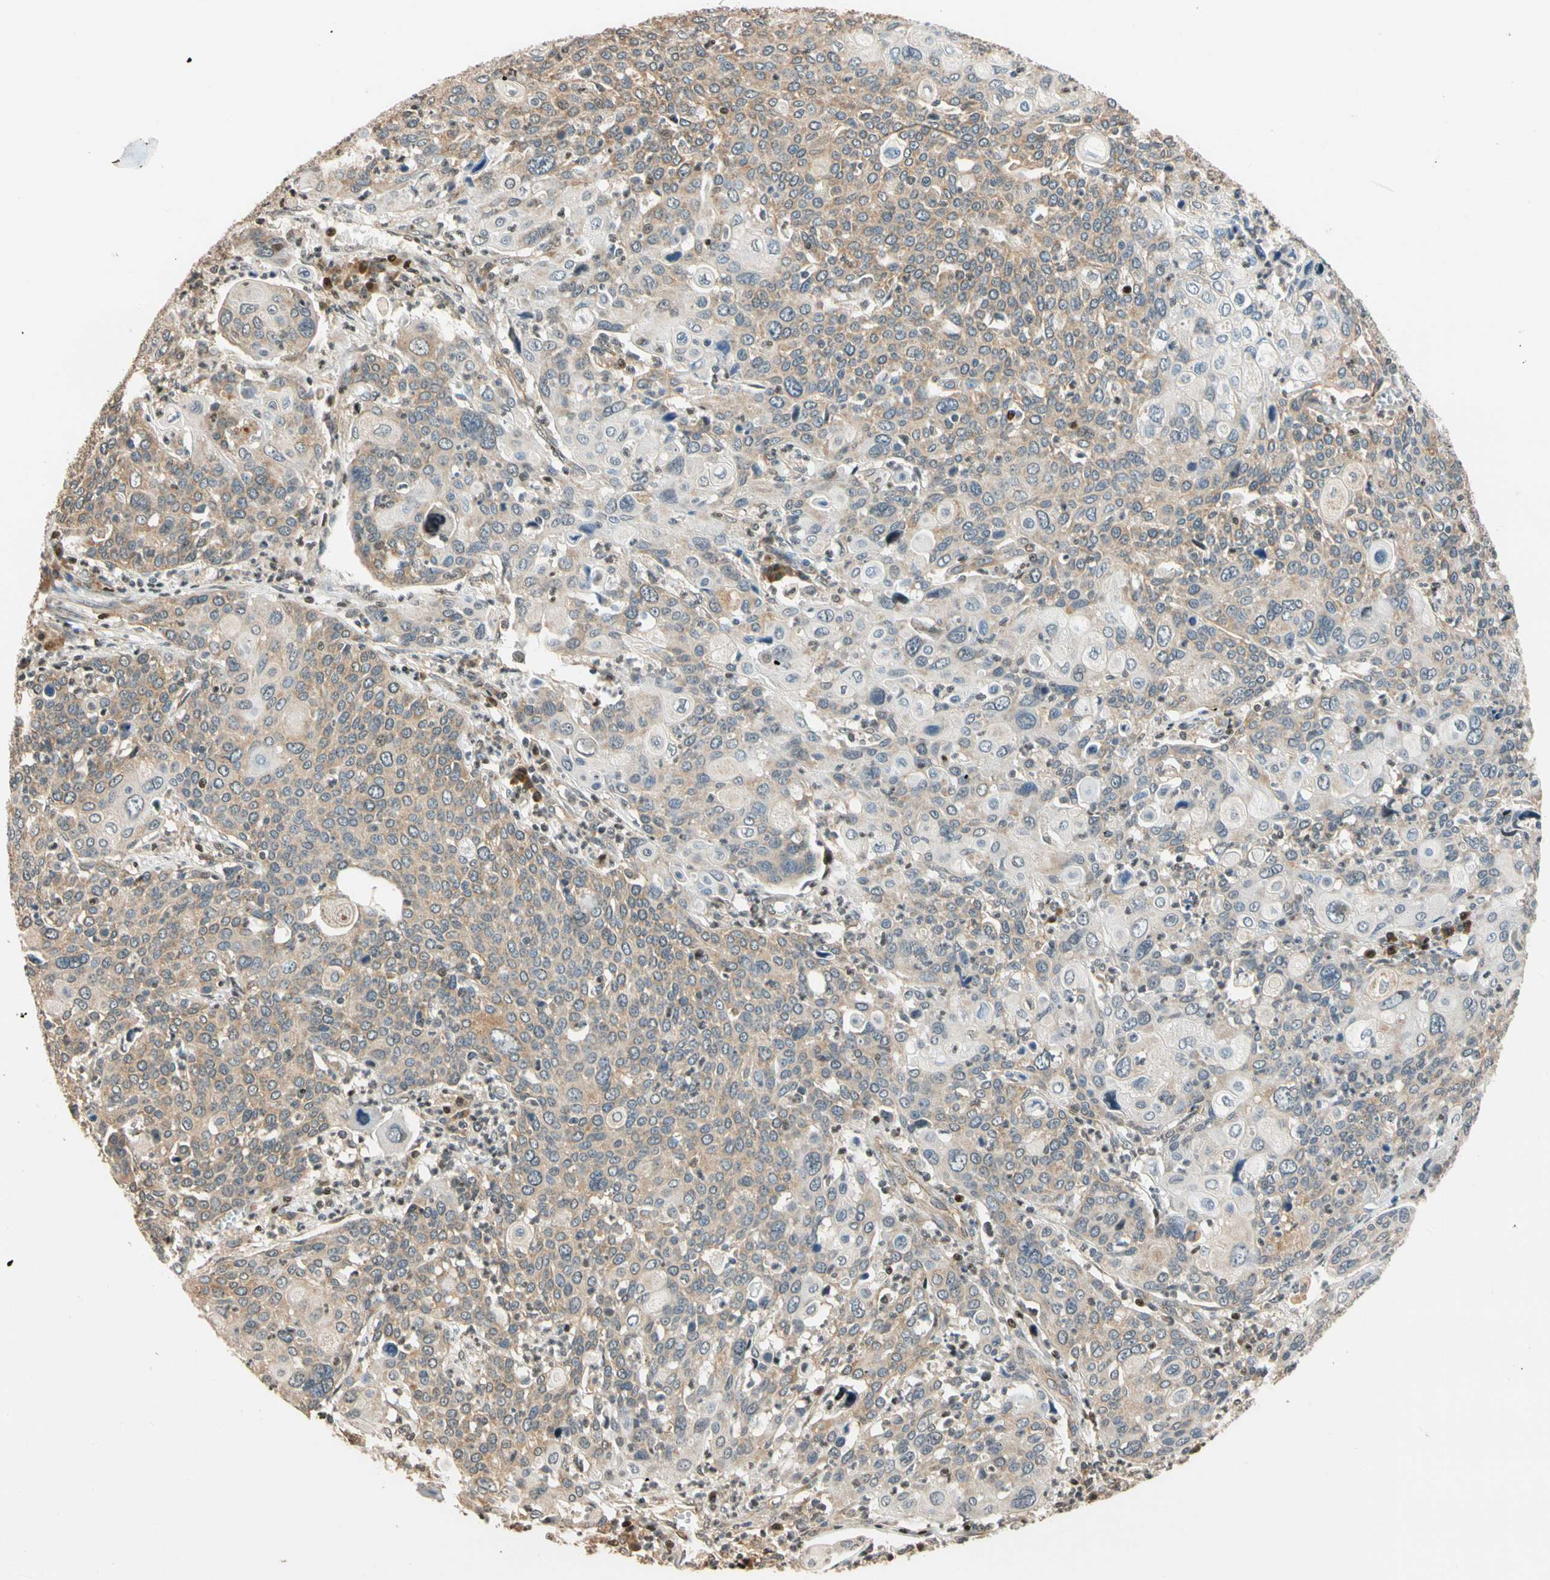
{"staining": {"intensity": "moderate", "quantity": ">75%", "location": "cytoplasmic/membranous"}, "tissue": "cervical cancer", "cell_type": "Tumor cells", "image_type": "cancer", "snomed": [{"axis": "morphology", "description": "Squamous cell carcinoma, NOS"}, {"axis": "topography", "description": "Cervix"}], "caption": "This image exhibits cervical cancer (squamous cell carcinoma) stained with immunohistochemistry to label a protein in brown. The cytoplasmic/membranous of tumor cells show moderate positivity for the protein. Nuclei are counter-stained blue.", "gene": "HECW1", "patient": {"sex": "female", "age": 40}}